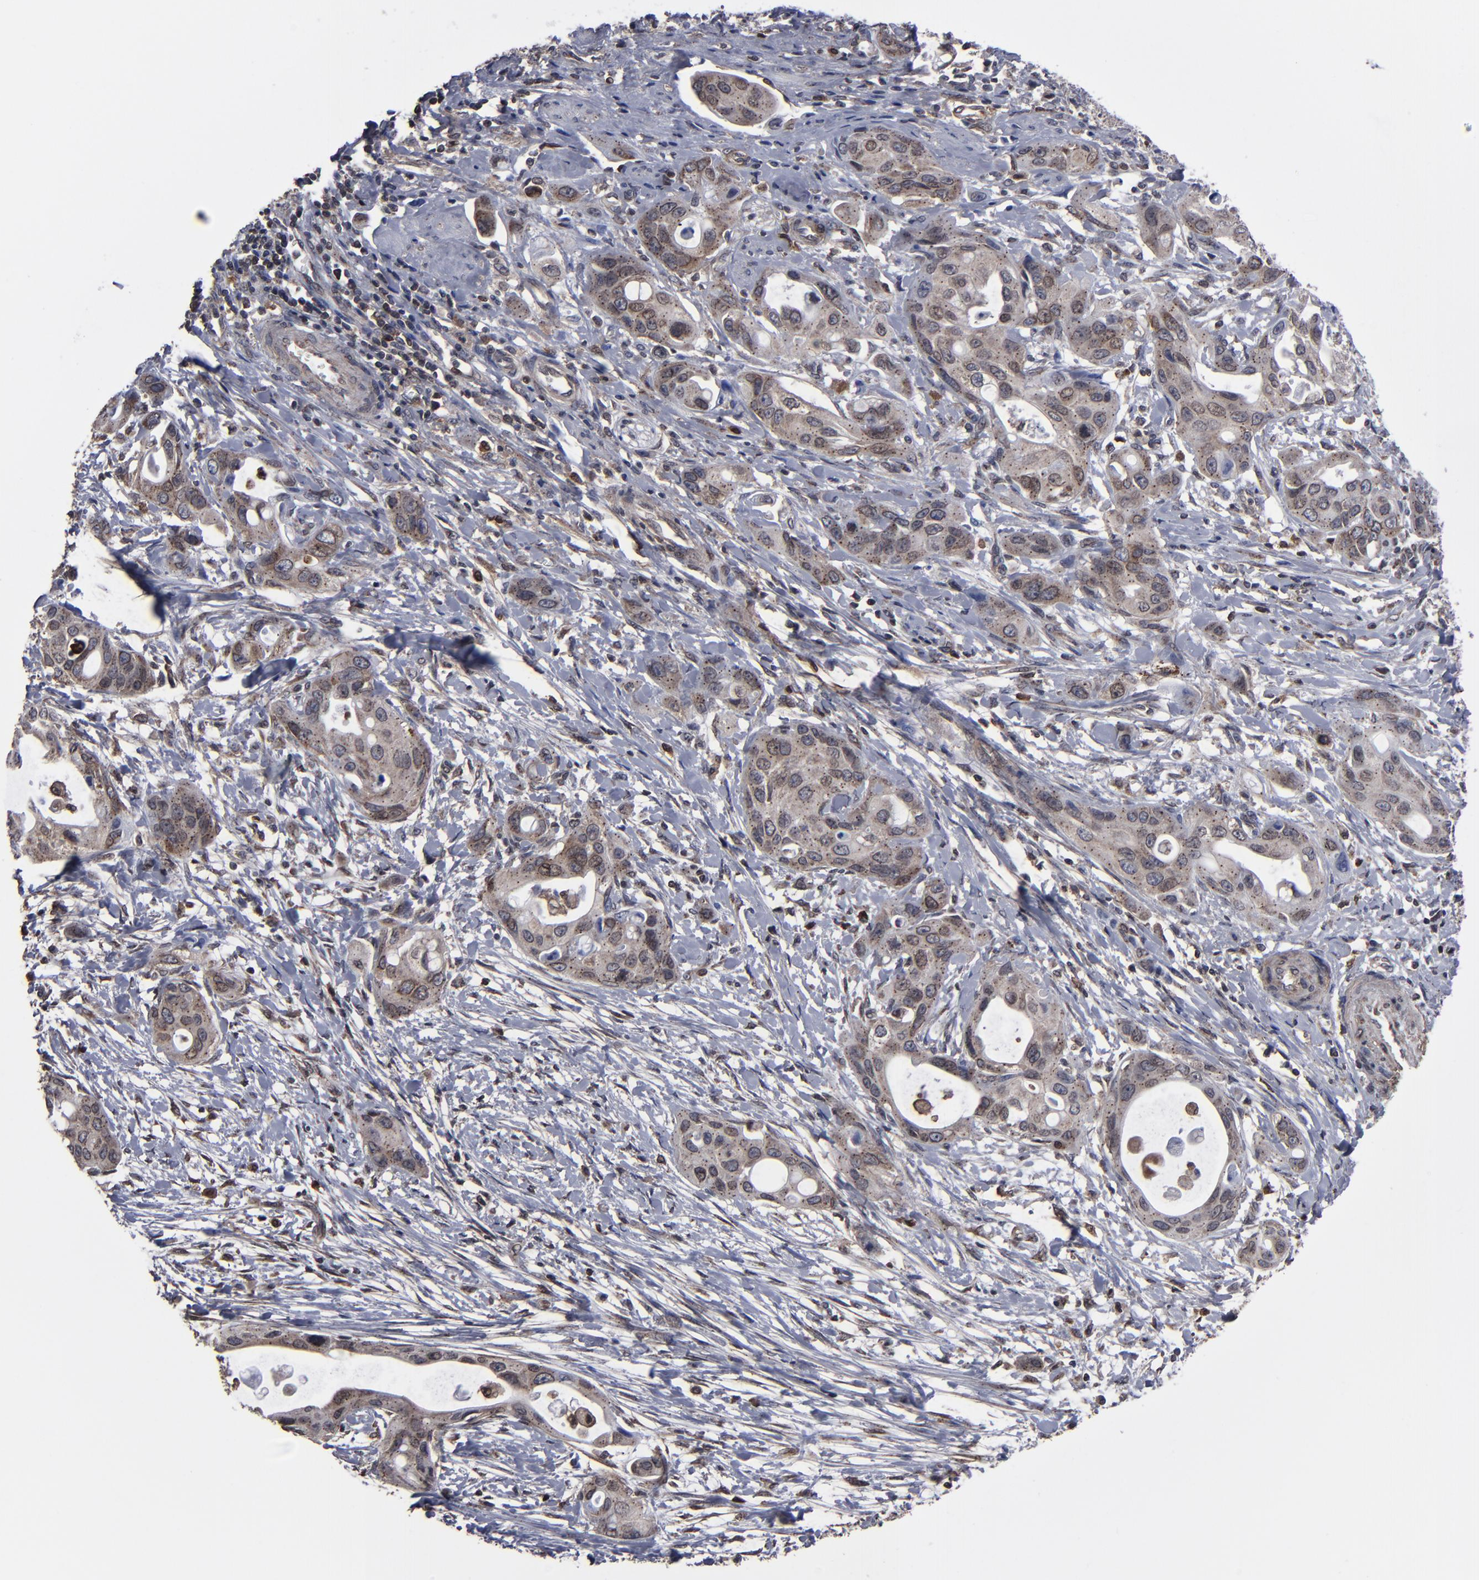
{"staining": {"intensity": "moderate", "quantity": ">75%", "location": "cytoplasmic/membranous,nuclear"}, "tissue": "pancreatic cancer", "cell_type": "Tumor cells", "image_type": "cancer", "snomed": [{"axis": "morphology", "description": "Adenocarcinoma, NOS"}, {"axis": "topography", "description": "Pancreas"}], "caption": "Tumor cells reveal medium levels of moderate cytoplasmic/membranous and nuclear expression in about >75% of cells in pancreatic cancer (adenocarcinoma).", "gene": "KIAA2026", "patient": {"sex": "female", "age": 60}}